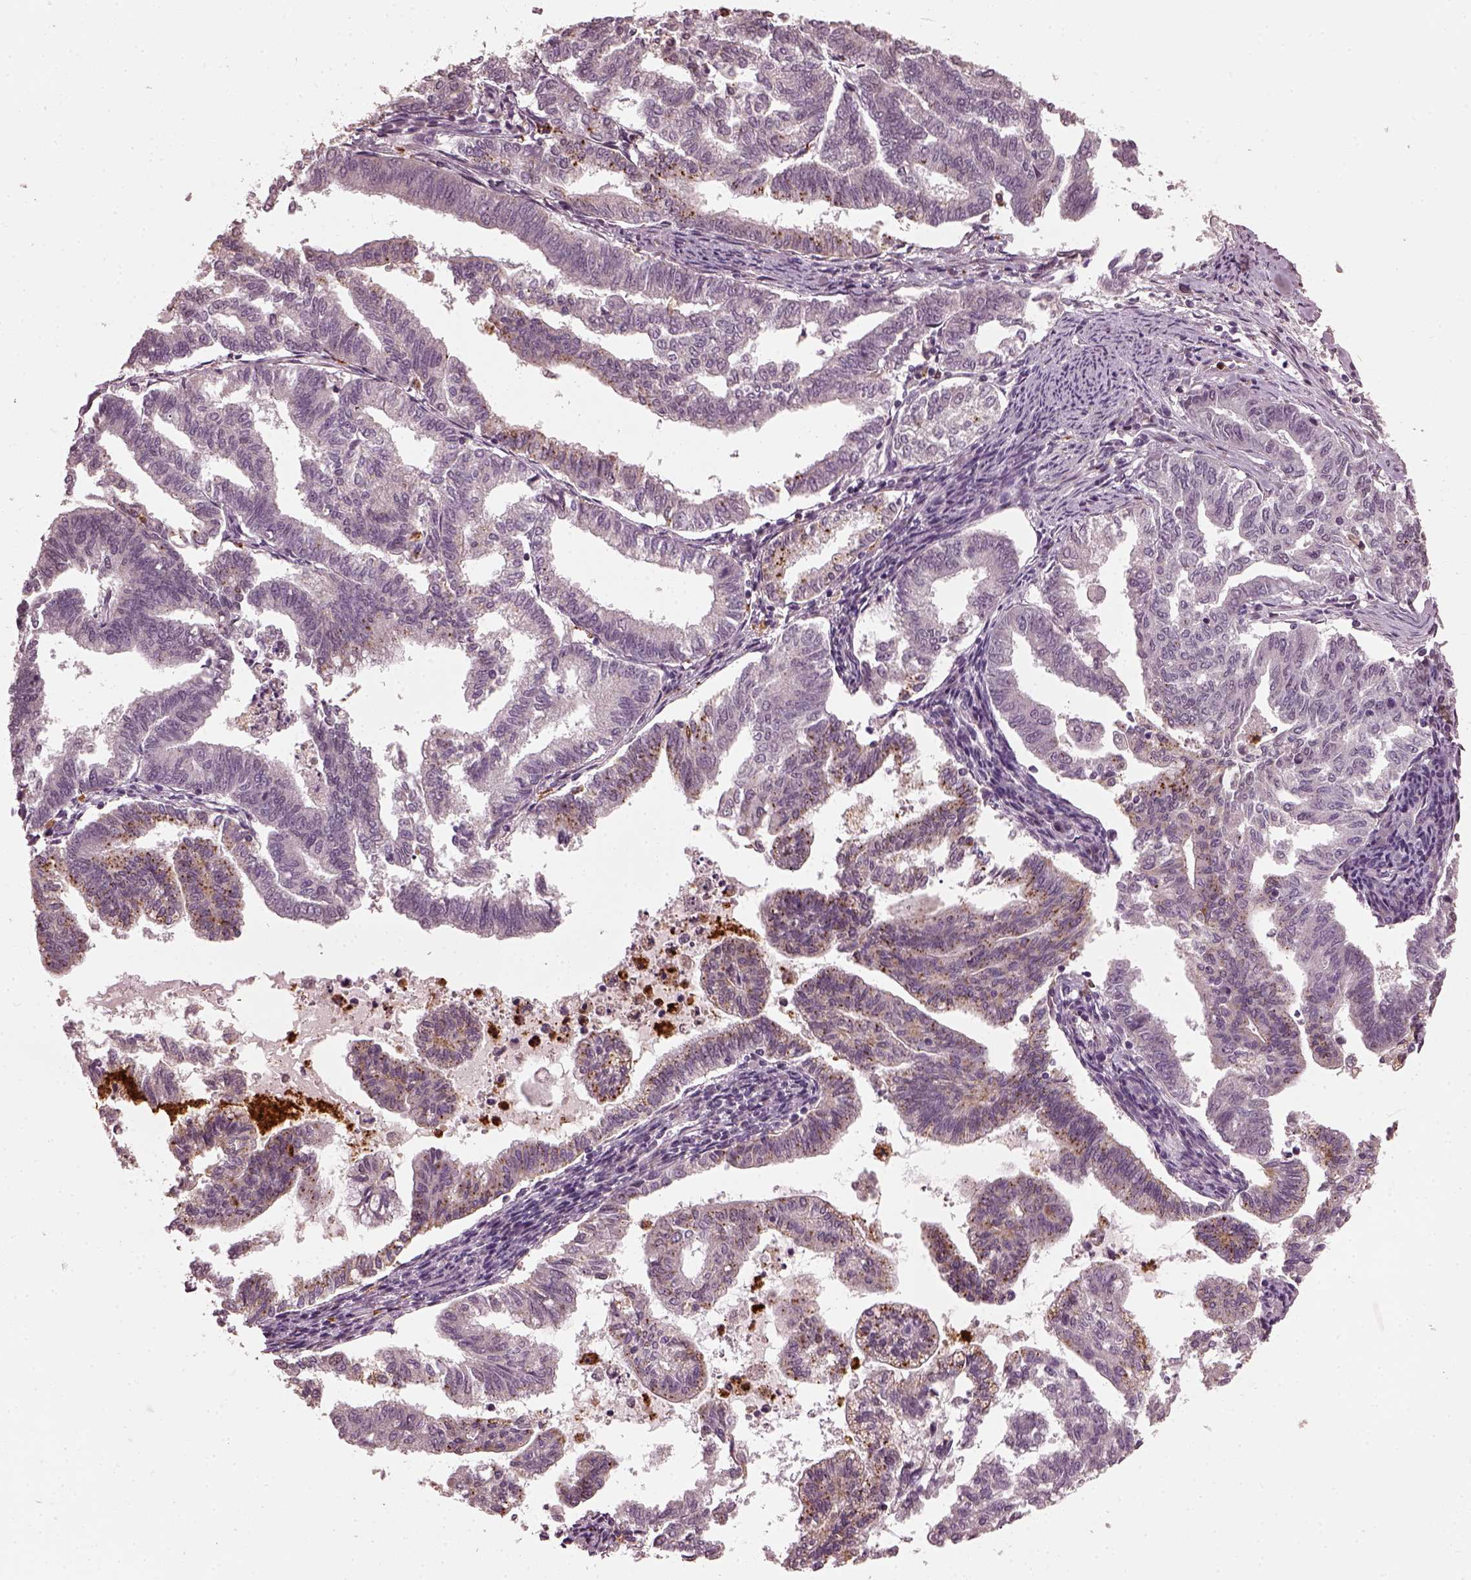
{"staining": {"intensity": "negative", "quantity": "none", "location": "none"}, "tissue": "endometrial cancer", "cell_type": "Tumor cells", "image_type": "cancer", "snomed": [{"axis": "morphology", "description": "Adenocarcinoma, NOS"}, {"axis": "topography", "description": "Endometrium"}], "caption": "Tumor cells show no significant protein positivity in adenocarcinoma (endometrial).", "gene": "RUFY3", "patient": {"sex": "female", "age": 79}}